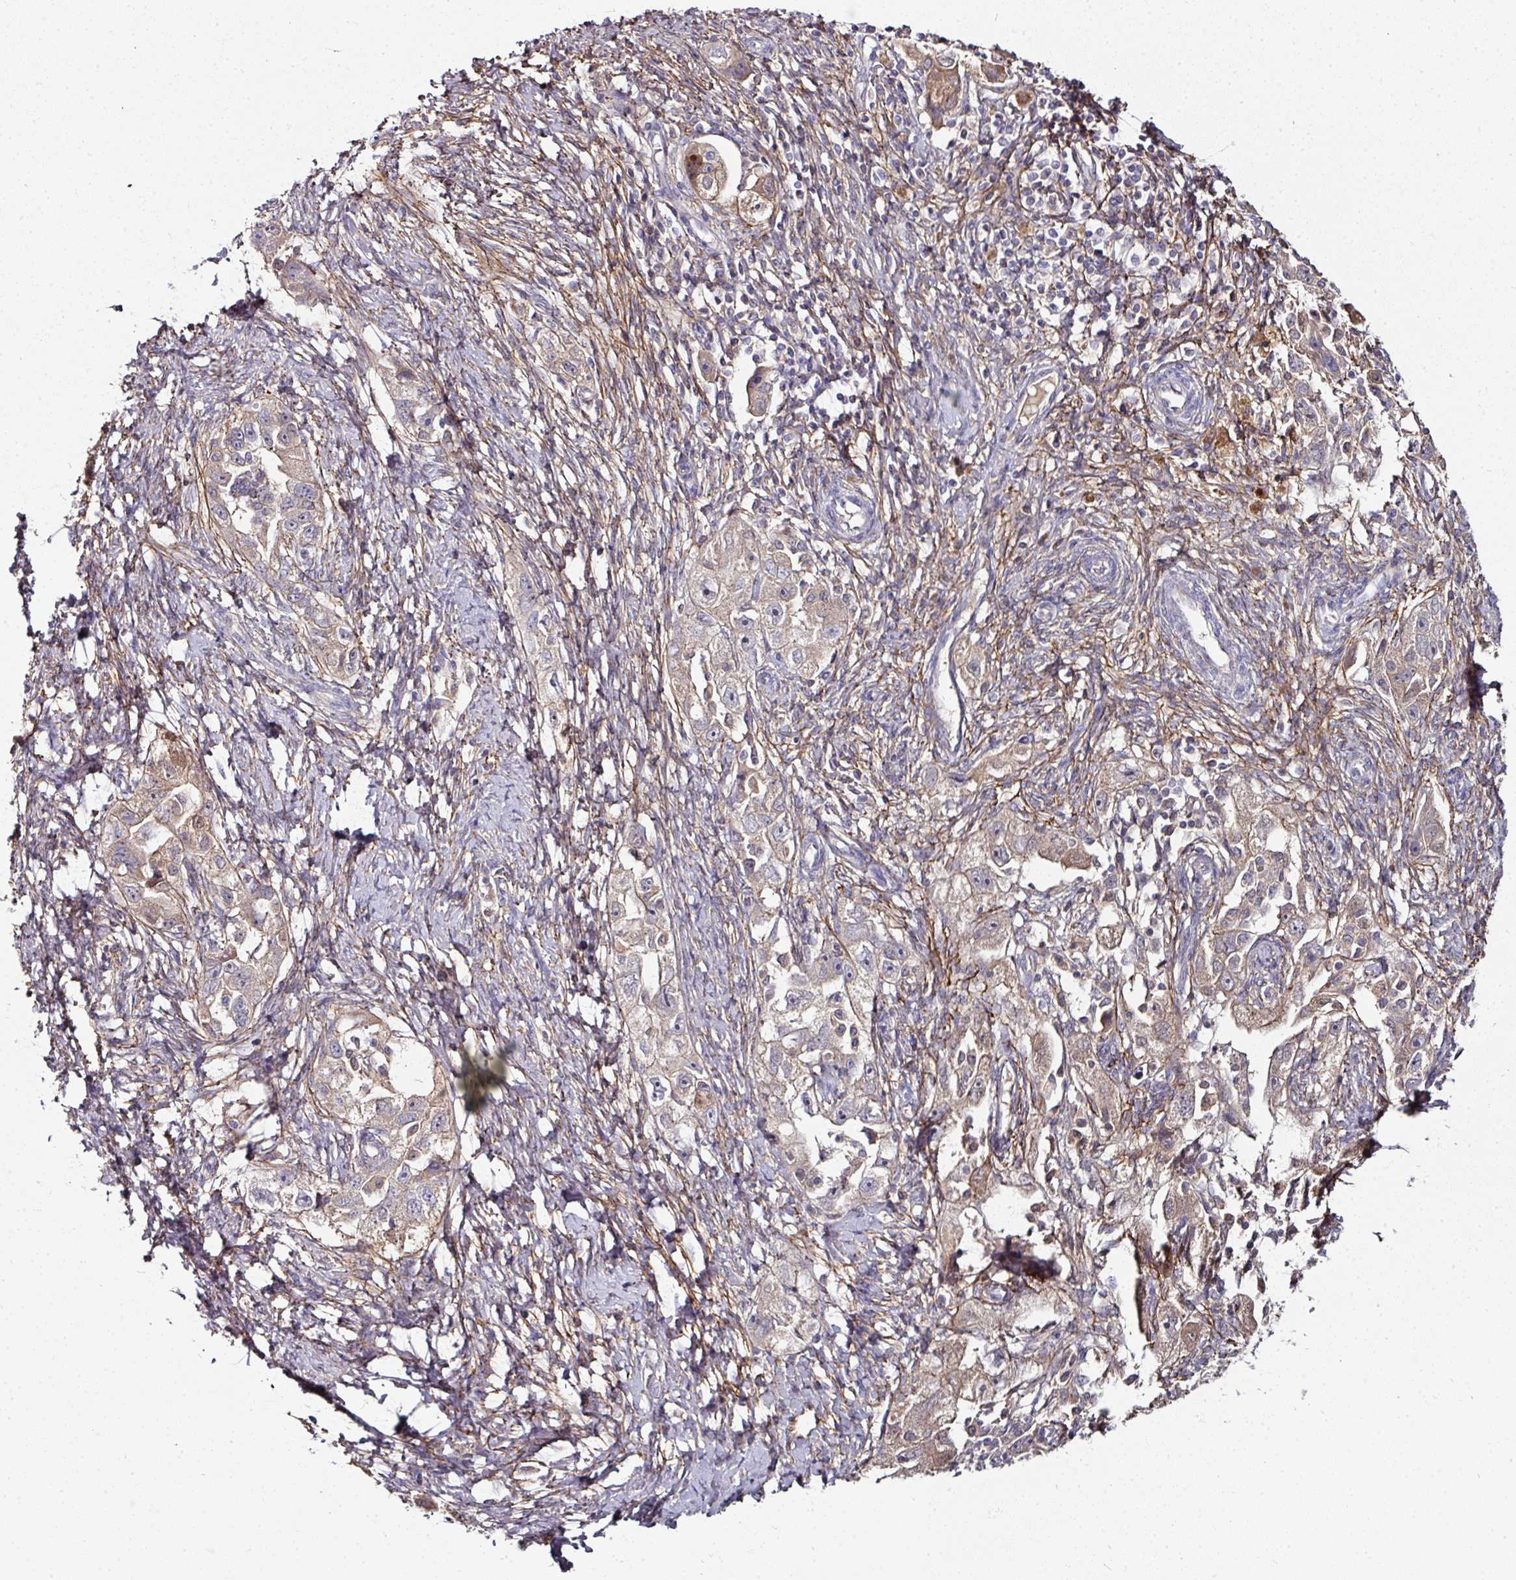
{"staining": {"intensity": "weak", "quantity": "25%-75%", "location": "cytoplasmic/membranous"}, "tissue": "ovarian cancer", "cell_type": "Tumor cells", "image_type": "cancer", "snomed": [{"axis": "morphology", "description": "Carcinoma, NOS"}, {"axis": "morphology", "description": "Cystadenocarcinoma, serous, NOS"}, {"axis": "topography", "description": "Ovary"}], "caption": "Carcinoma (ovarian) tissue demonstrates weak cytoplasmic/membranous positivity in about 25%-75% of tumor cells, visualized by immunohistochemistry.", "gene": "CTDSP2", "patient": {"sex": "female", "age": 69}}